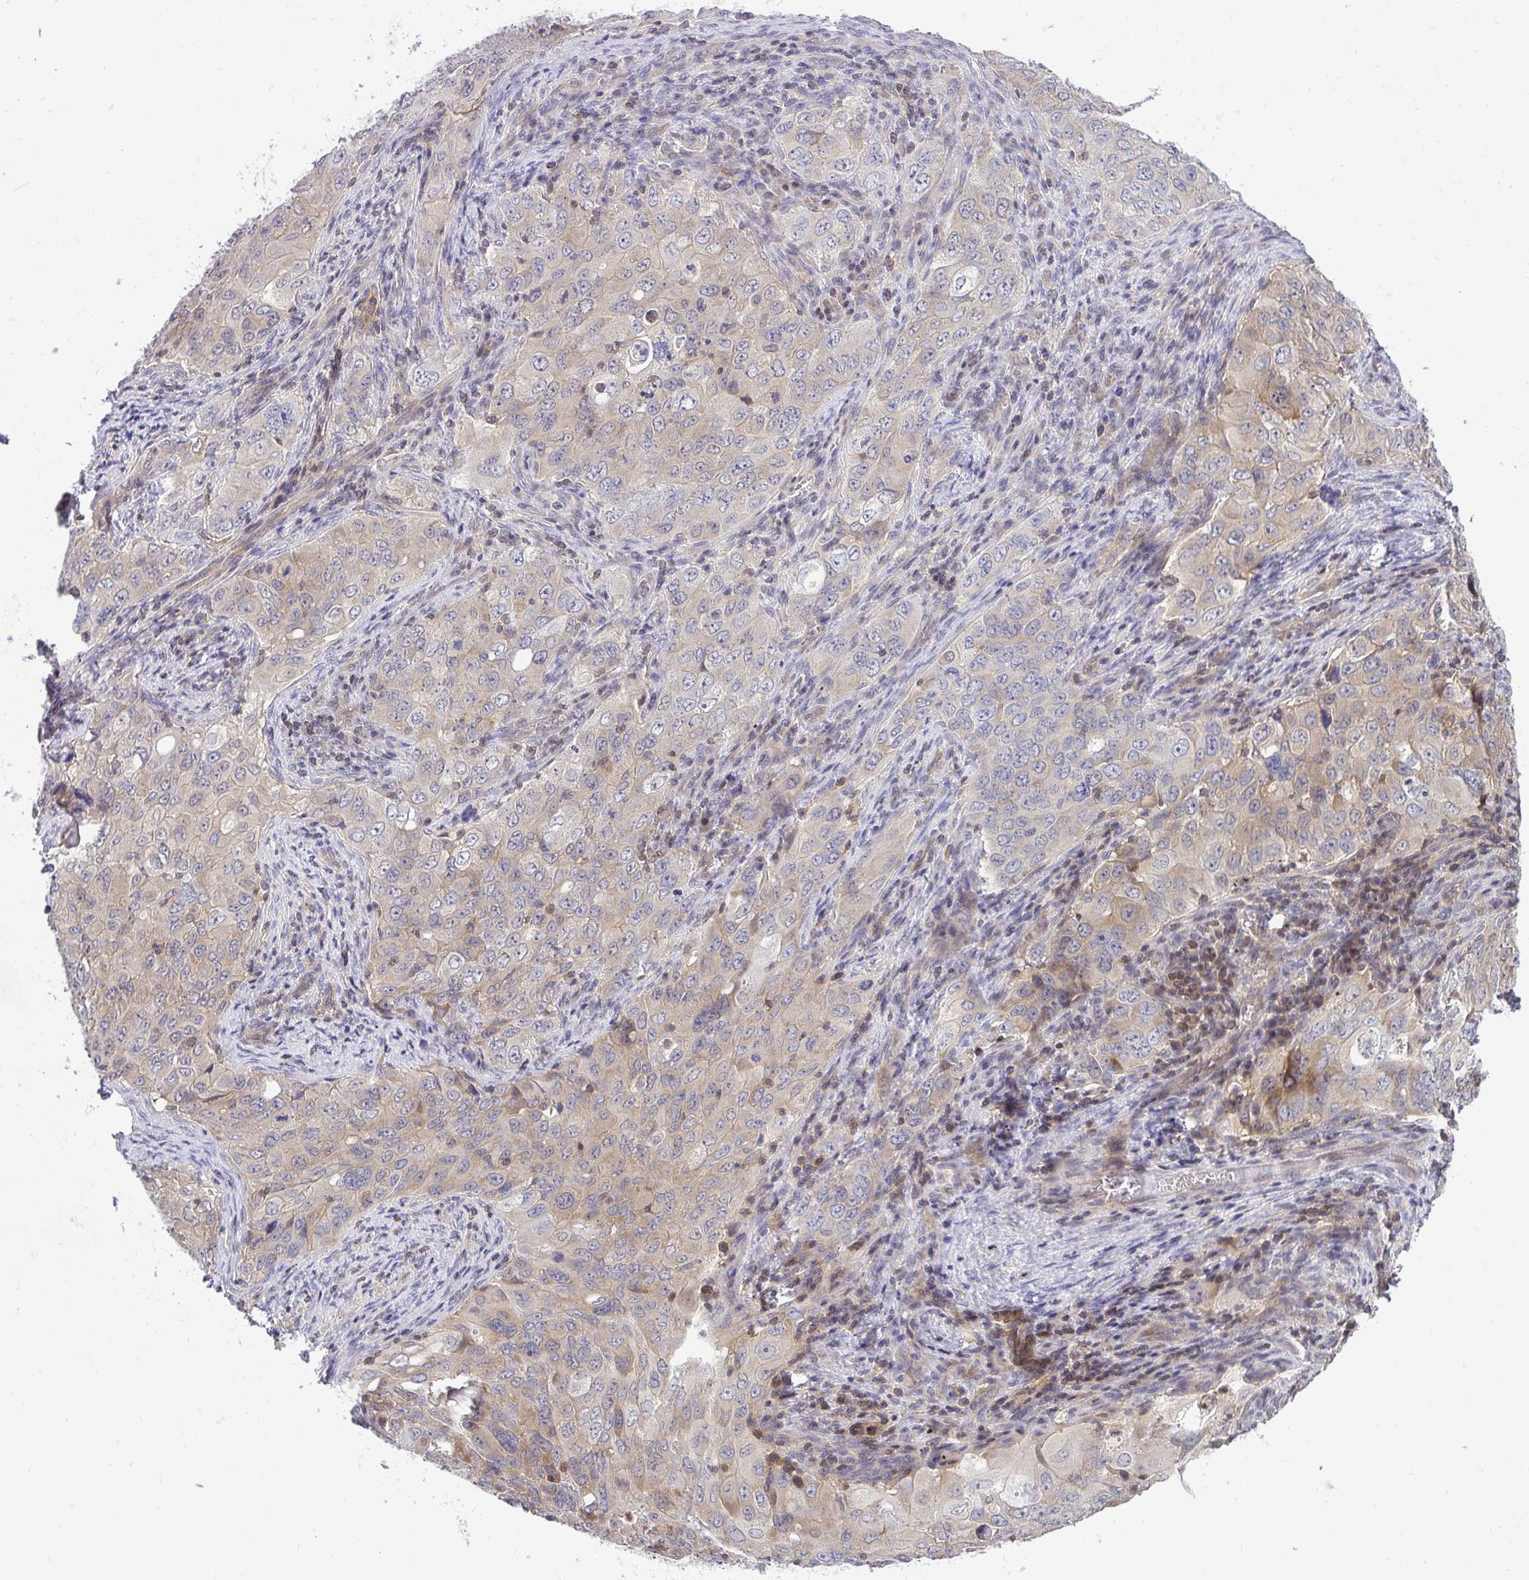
{"staining": {"intensity": "weak", "quantity": ">75%", "location": "cytoplasmic/membranous"}, "tissue": "lung cancer", "cell_type": "Tumor cells", "image_type": "cancer", "snomed": [{"axis": "morphology", "description": "Adenocarcinoma, NOS"}, {"axis": "morphology", "description": "Adenocarcinoma, metastatic, NOS"}, {"axis": "topography", "description": "Lymph node"}, {"axis": "topography", "description": "Lung"}], "caption": "This micrograph shows immunohistochemistry (IHC) staining of lung cancer, with low weak cytoplasmic/membranous expression in about >75% of tumor cells.", "gene": "HDHD2", "patient": {"sex": "female", "age": 42}}